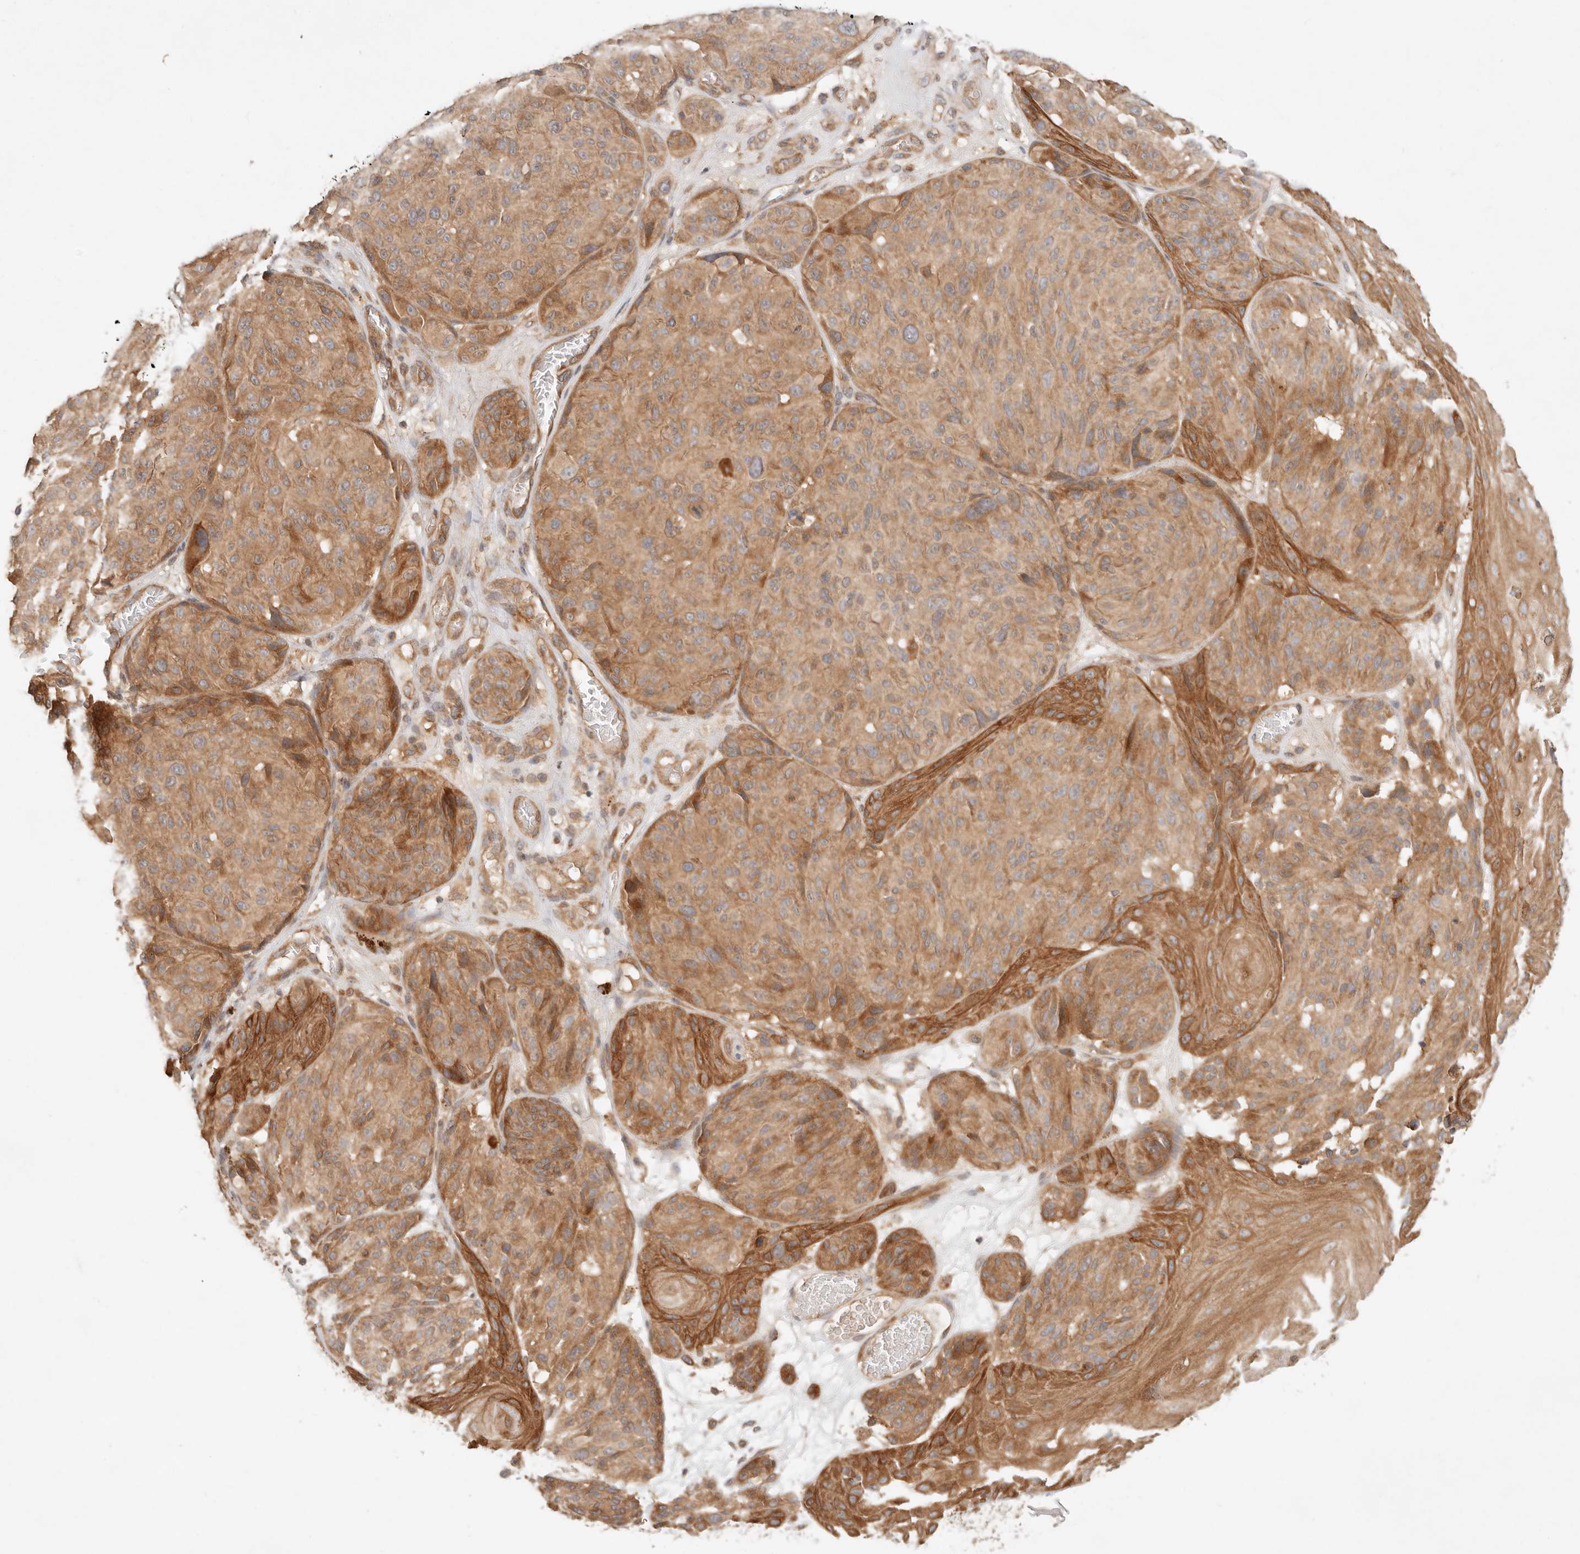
{"staining": {"intensity": "moderate", "quantity": ">75%", "location": "cytoplasmic/membranous"}, "tissue": "melanoma", "cell_type": "Tumor cells", "image_type": "cancer", "snomed": [{"axis": "morphology", "description": "Malignant melanoma, NOS"}, {"axis": "topography", "description": "Skin"}], "caption": "Tumor cells display medium levels of moderate cytoplasmic/membranous expression in about >75% of cells in malignant melanoma.", "gene": "HECTD3", "patient": {"sex": "male", "age": 83}}